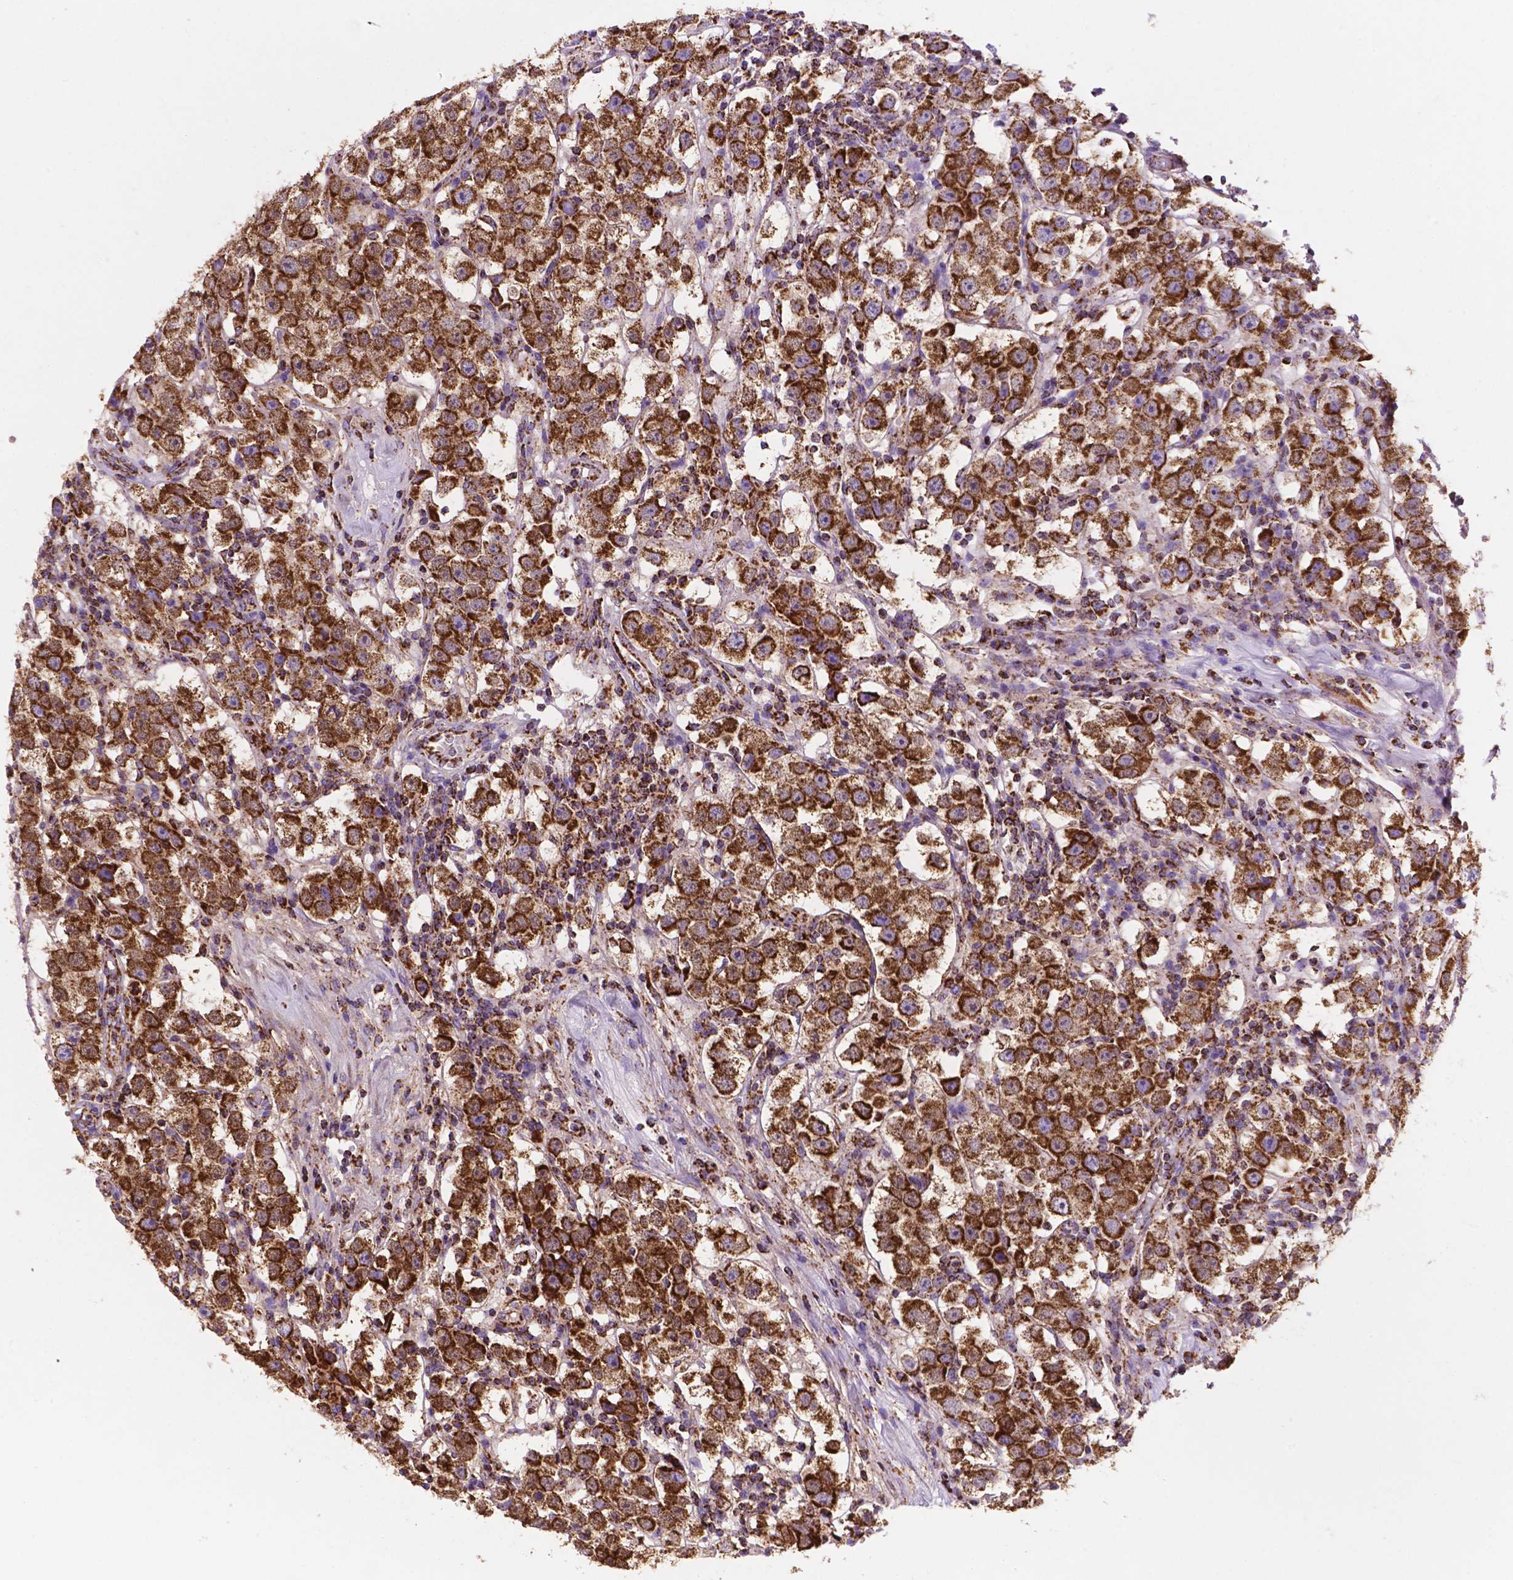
{"staining": {"intensity": "strong", "quantity": ">75%", "location": "cytoplasmic/membranous"}, "tissue": "testis cancer", "cell_type": "Tumor cells", "image_type": "cancer", "snomed": [{"axis": "morphology", "description": "Seminoma, NOS"}, {"axis": "topography", "description": "Testis"}], "caption": "Protein analysis of seminoma (testis) tissue displays strong cytoplasmic/membranous staining in approximately >75% of tumor cells. (DAB (3,3'-diaminobenzidine) IHC with brightfield microscopy, high magnification).", "gene": "HSPD1", "patient": {"sex": "male", "age": 37}}